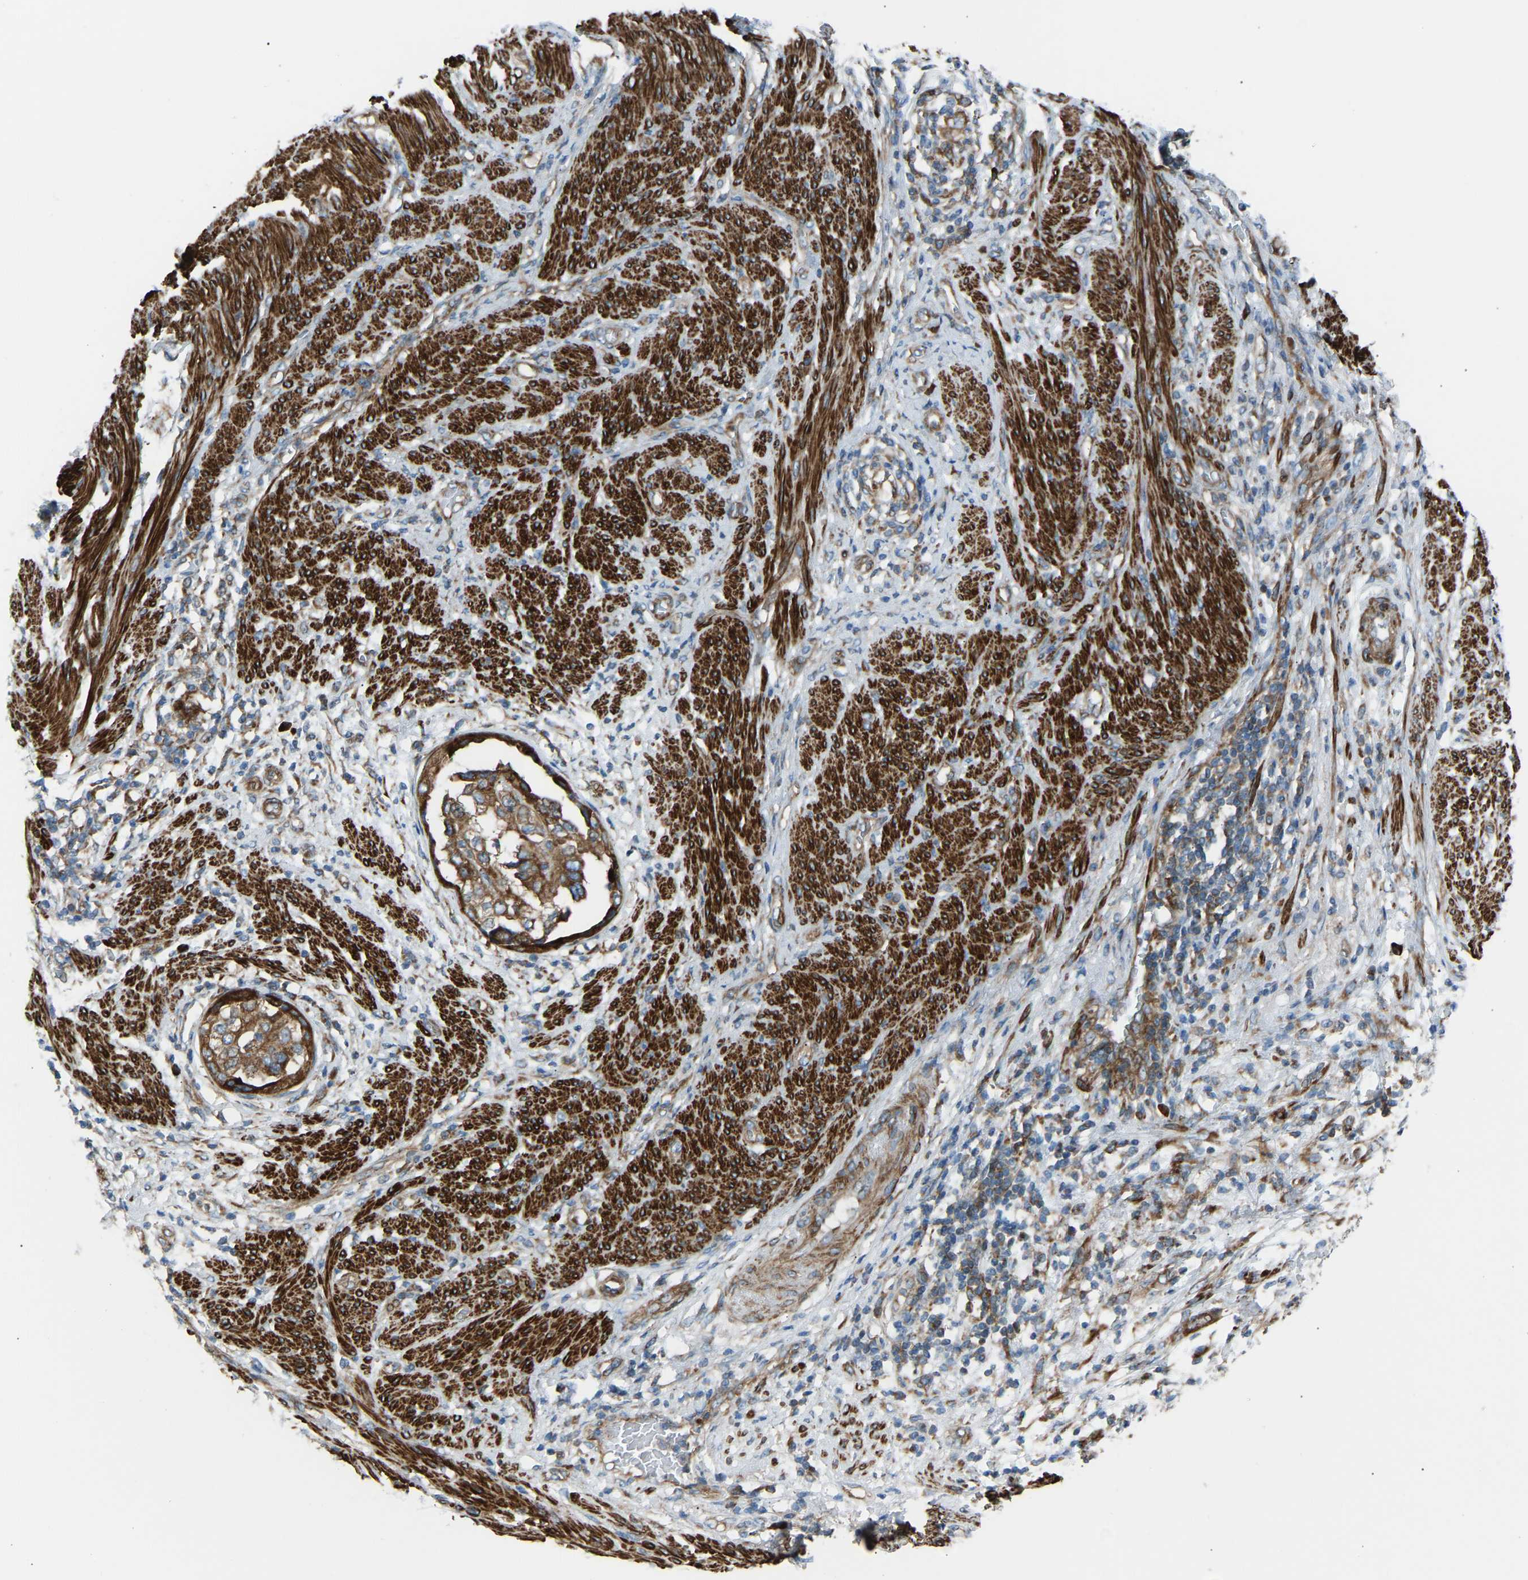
{"staining": {"intensity": "strong", "quantity": ">75%", "location": "cytoplasmic/membranous"}, "tissue": "endometrial cancer", "cell_type": "Tumor cells", "image_type": "cancer", "snomed": [{"axis": "morphology", "description": "Adenocarcinoma, NOS"}, {"axis": "topography", "description": "Endometrium"}], "caption": "Immunohistochemical staining of human endometrial cancer (adenocarcinoma) demonstrates high levels of strong cytoplasmic/membranous expression in approximately >75% of tumor cells.", "gene": "VPS41", "patient": {"sex": "female", "age": 85}}